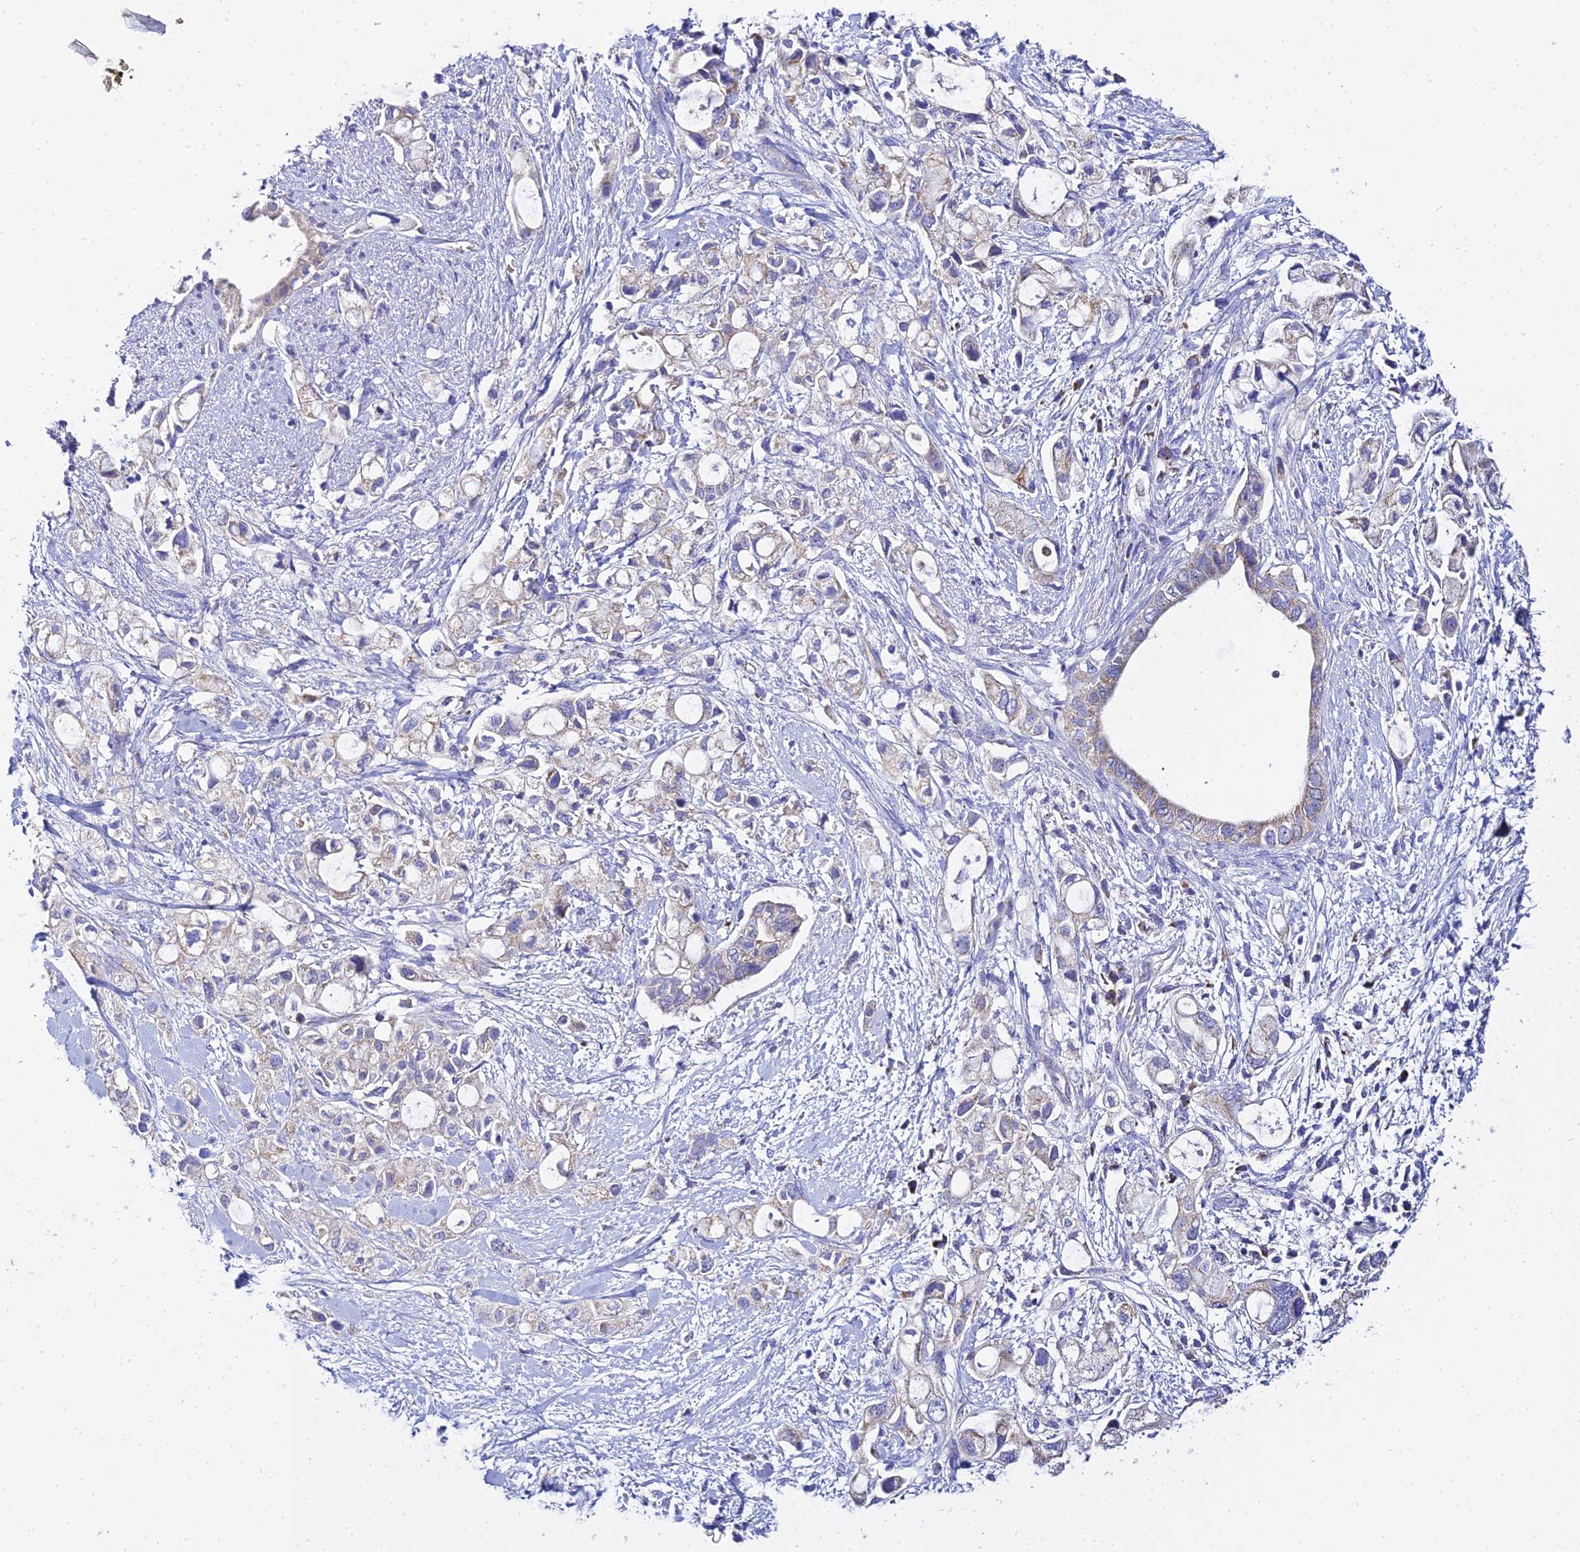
{"staining": {"intensity": "weak", "quantity": "<25%", "location": "cytoplasmic/membranous"}, "tissue": "pancreatic cancer", "cell_type": "Tumor cells", "image_type": "cancer", "snomed": [{"axis": "morphology", "description": "Adenocarcinoma, NOS"}, {"axis": "topography", "description": "Pancreas"}], "caption": "This is an immunohistochemistry (IHC) photomicrograph of human pancreatic cancer (adenocarcinoma). There is no expression in tumor cells.", "gene": "TYW5", "patient": {"sex": "female", "age": 56}}